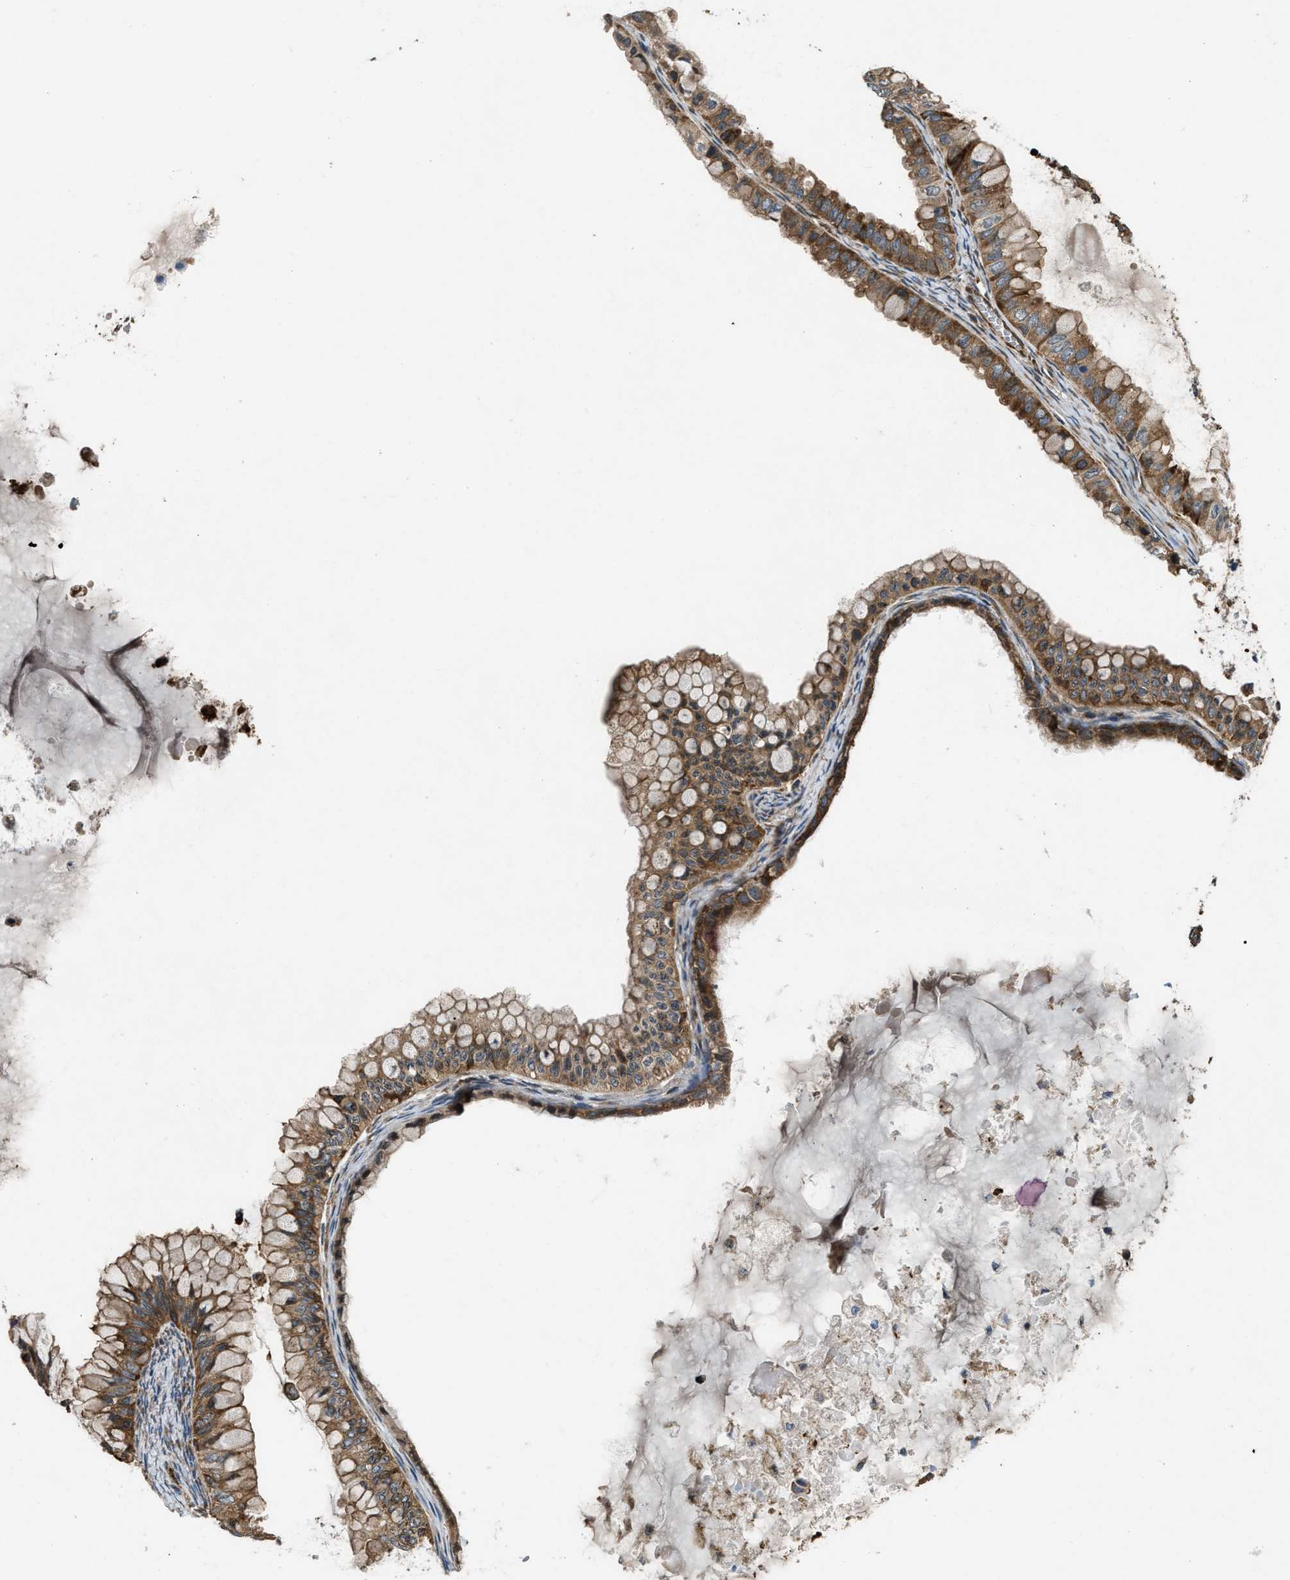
{"staining": {"intensity": "moderate", "quantity": ">75%", "location": "cytoplasmic/membranous"}, "tissue": "ovarian cancer", "cell_type": "Tumor cells", "image_type": "cancer", "snomed": [{"axis": "morphology", "description": "Cystadenocarcinoma, mucinous, NOS"}, {"axis": "topography", "description": "Ovary"}], "caption": "Immunohistochemistry of human ovarian mucinous cystadenocarcinoma exhibits medium levels of moderate cytoplasmic/membranous staining in approximately >75% of tumor cells.", "gene": "RASGRF2", "patient": {"sex": "female", "age": 80}}